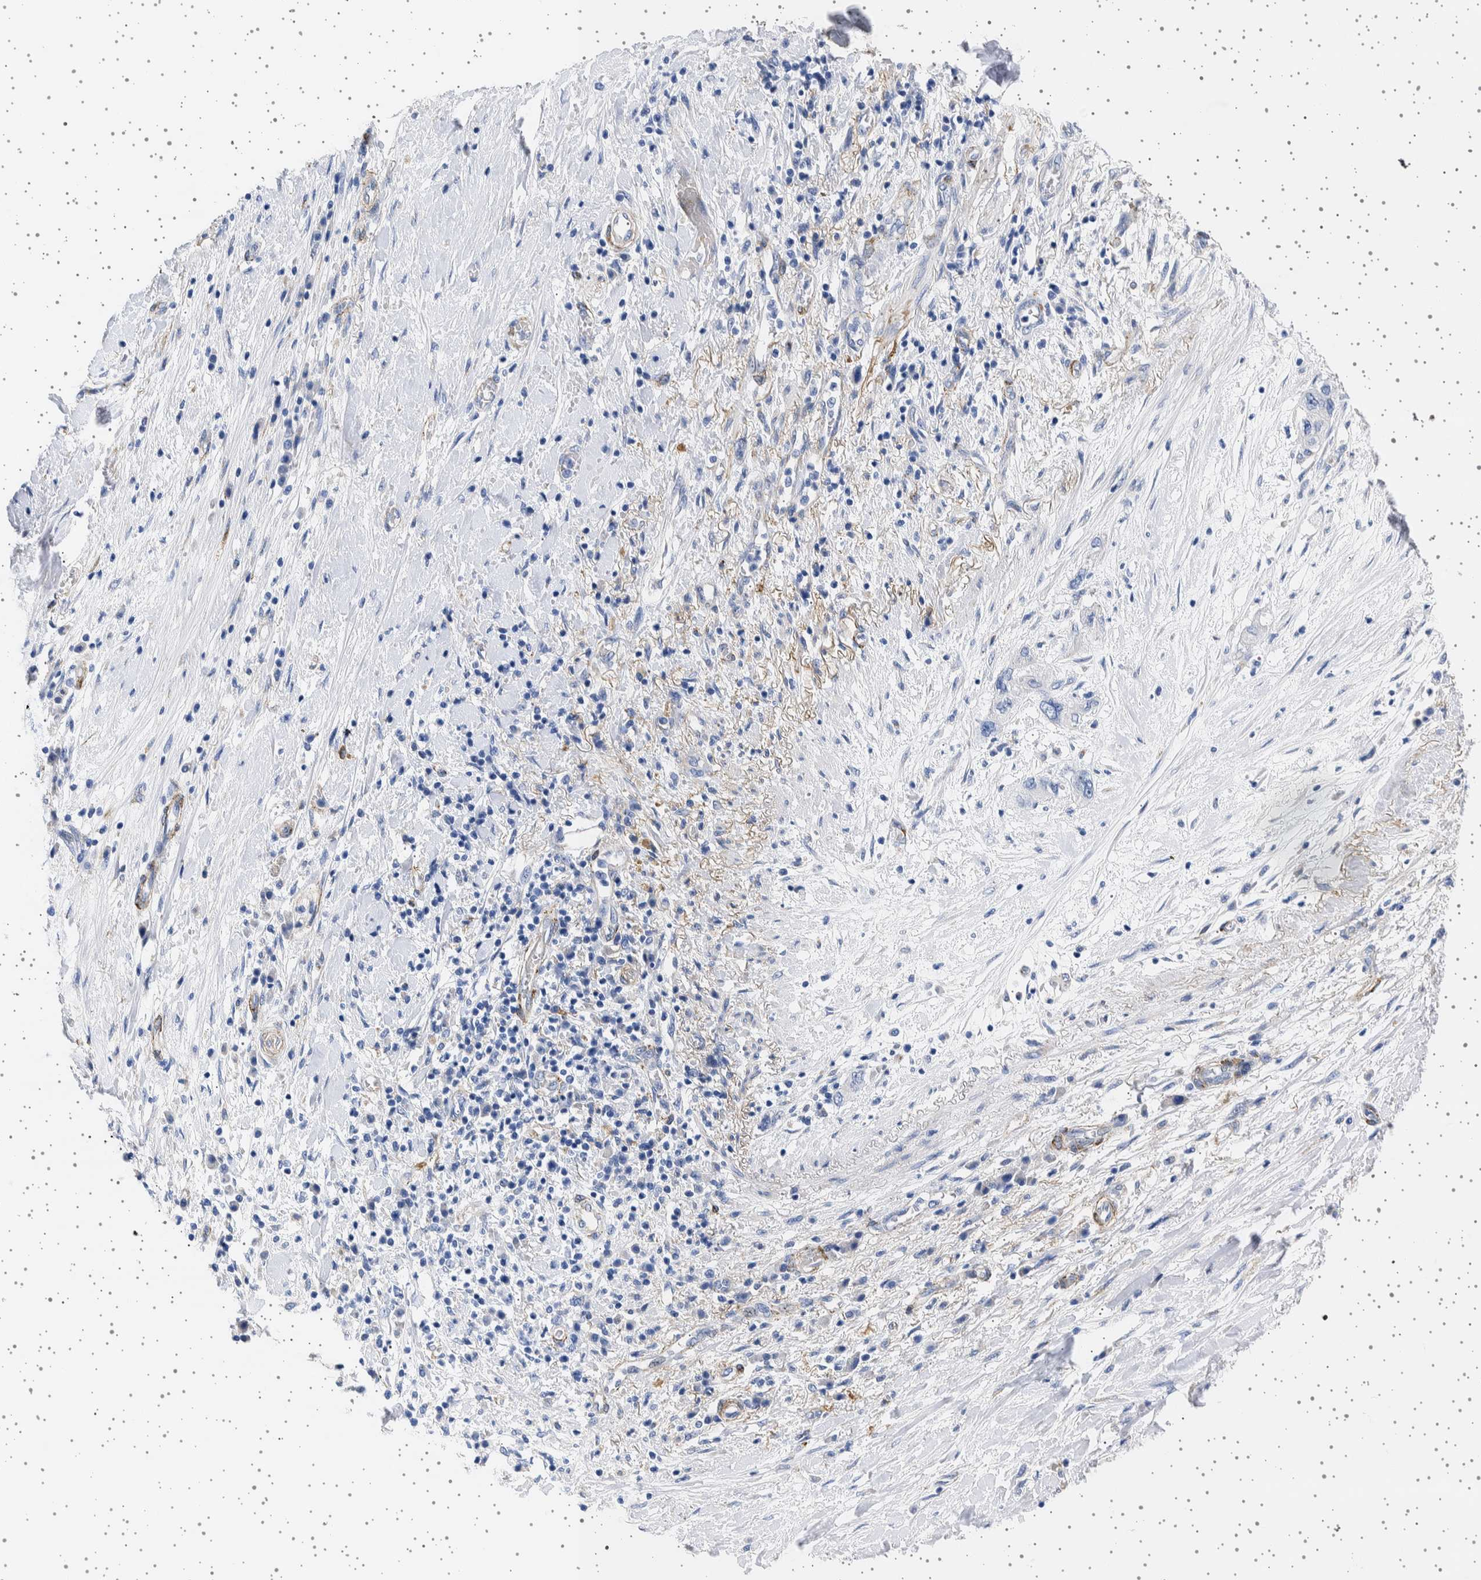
{"staining": {"intensity": "negative", "quantity": "none", "location": "none"}, "tissue": "pancreatic cancer", "cell_type": "Tumor cells", "image_type": "cancer", "snomed": [{"axis": "morphology", "description": "Adenocarcinoma, NOS"}, {"axis": "topography", "description": "Pancreas"}], "caption": "IHC histopathology image of neoplastic tissue: human adenocarcinoma (pancreatic) stained with DAB (3,3'-diaminobenzidine) shows no significant protein expression in tumor cells.", "gene": "SEPTIN4", "patient": {"sex": "female", "age": 73}}